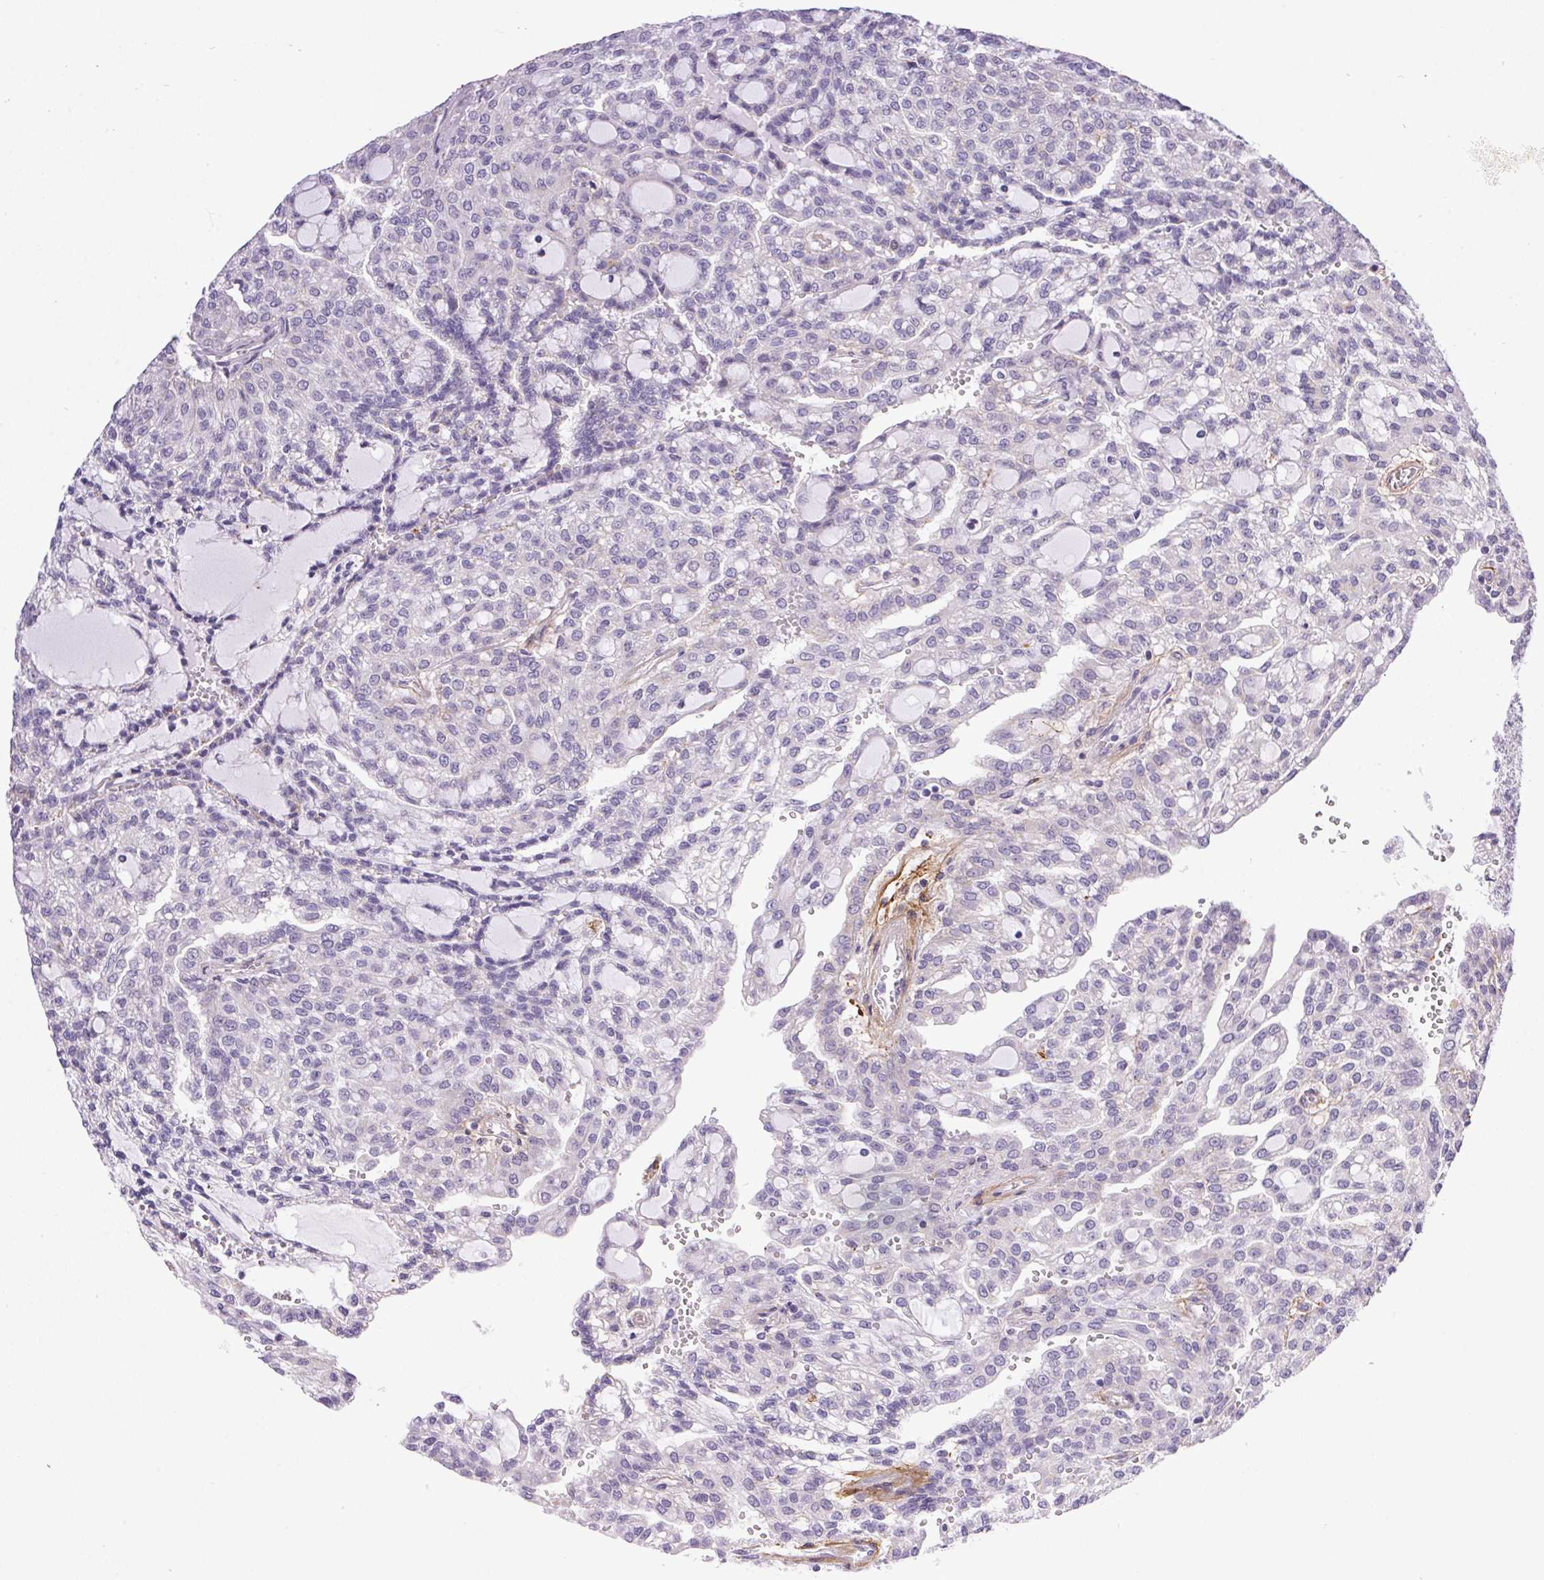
{"staining": {"intensity": "negative", "quantity": "none", "location": "none"}, "tissue": "renal cancer", "cell_type": "Tumor cells", "image_type": "cancer", "snomed": [{"axis": "morphology", "description": "Adenocarcinoma, NOS"}, {"axis": "topography", "description": "Kidney"}], "caption": "Tumor cells are negative for brown protein staining in renal cancer (adenocarcinoma).", "gene": "PDZD2", "patient": {"sex": "male", "age": 63}}